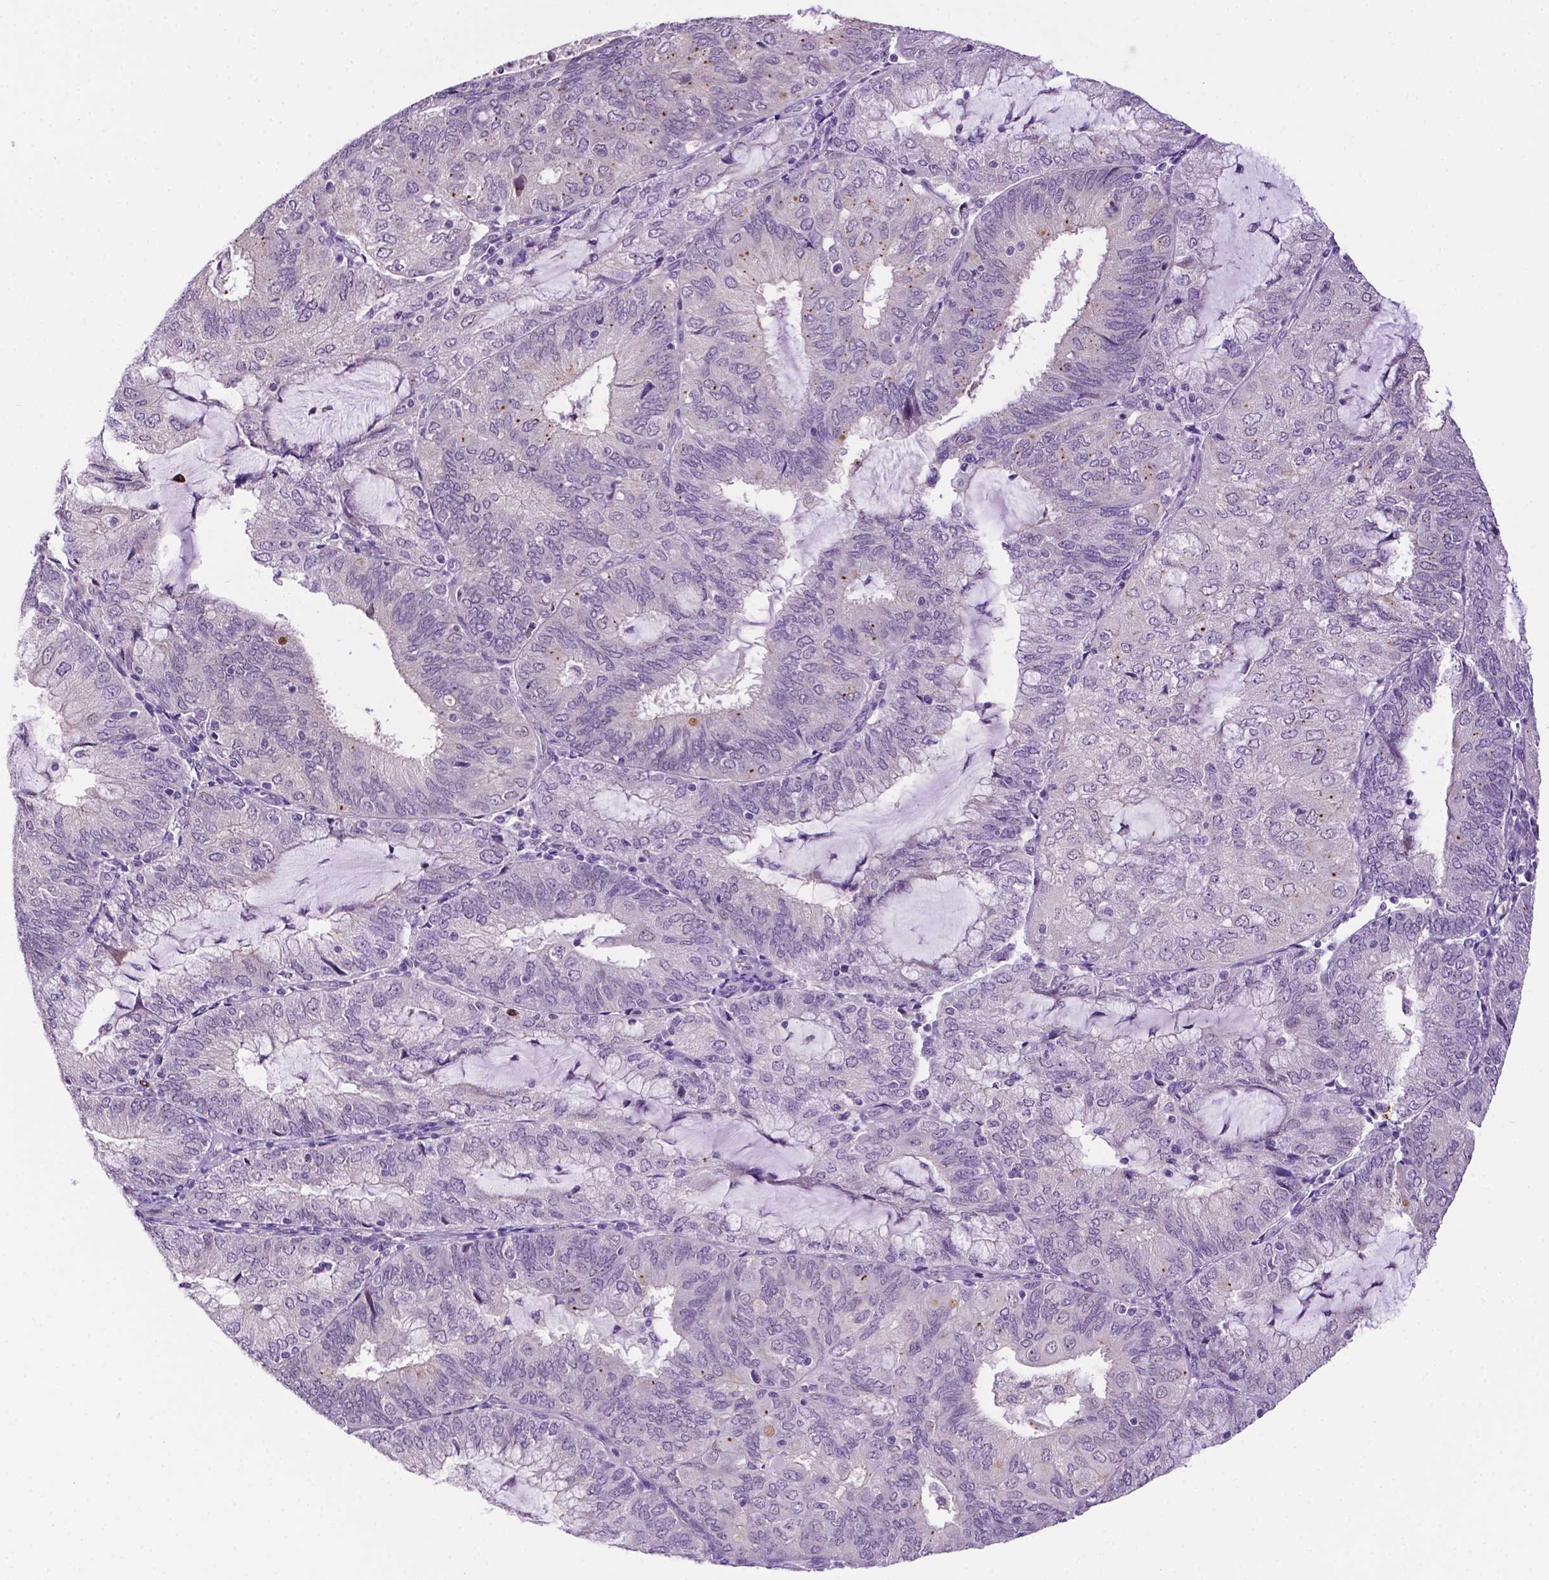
{"staining": {"intensity": "negative", "quantity": "none", "location": "none"}, "tissue": "endometrial cancer", "cell_type": "Tumor cells", "image_type": "cancer", "snomed": [{"axis": "morphology", "description": "Adenocarcinoma, NOS"}, {"axis": "topography", "description": "Endometrium"}], "caption": "A histopathology image of endometrial adenocarcinoma stained for a protein exhibits no brown staining in tumor cells.", "gene": "MMP27", "patient": {"sex": "female", "age": 81}}